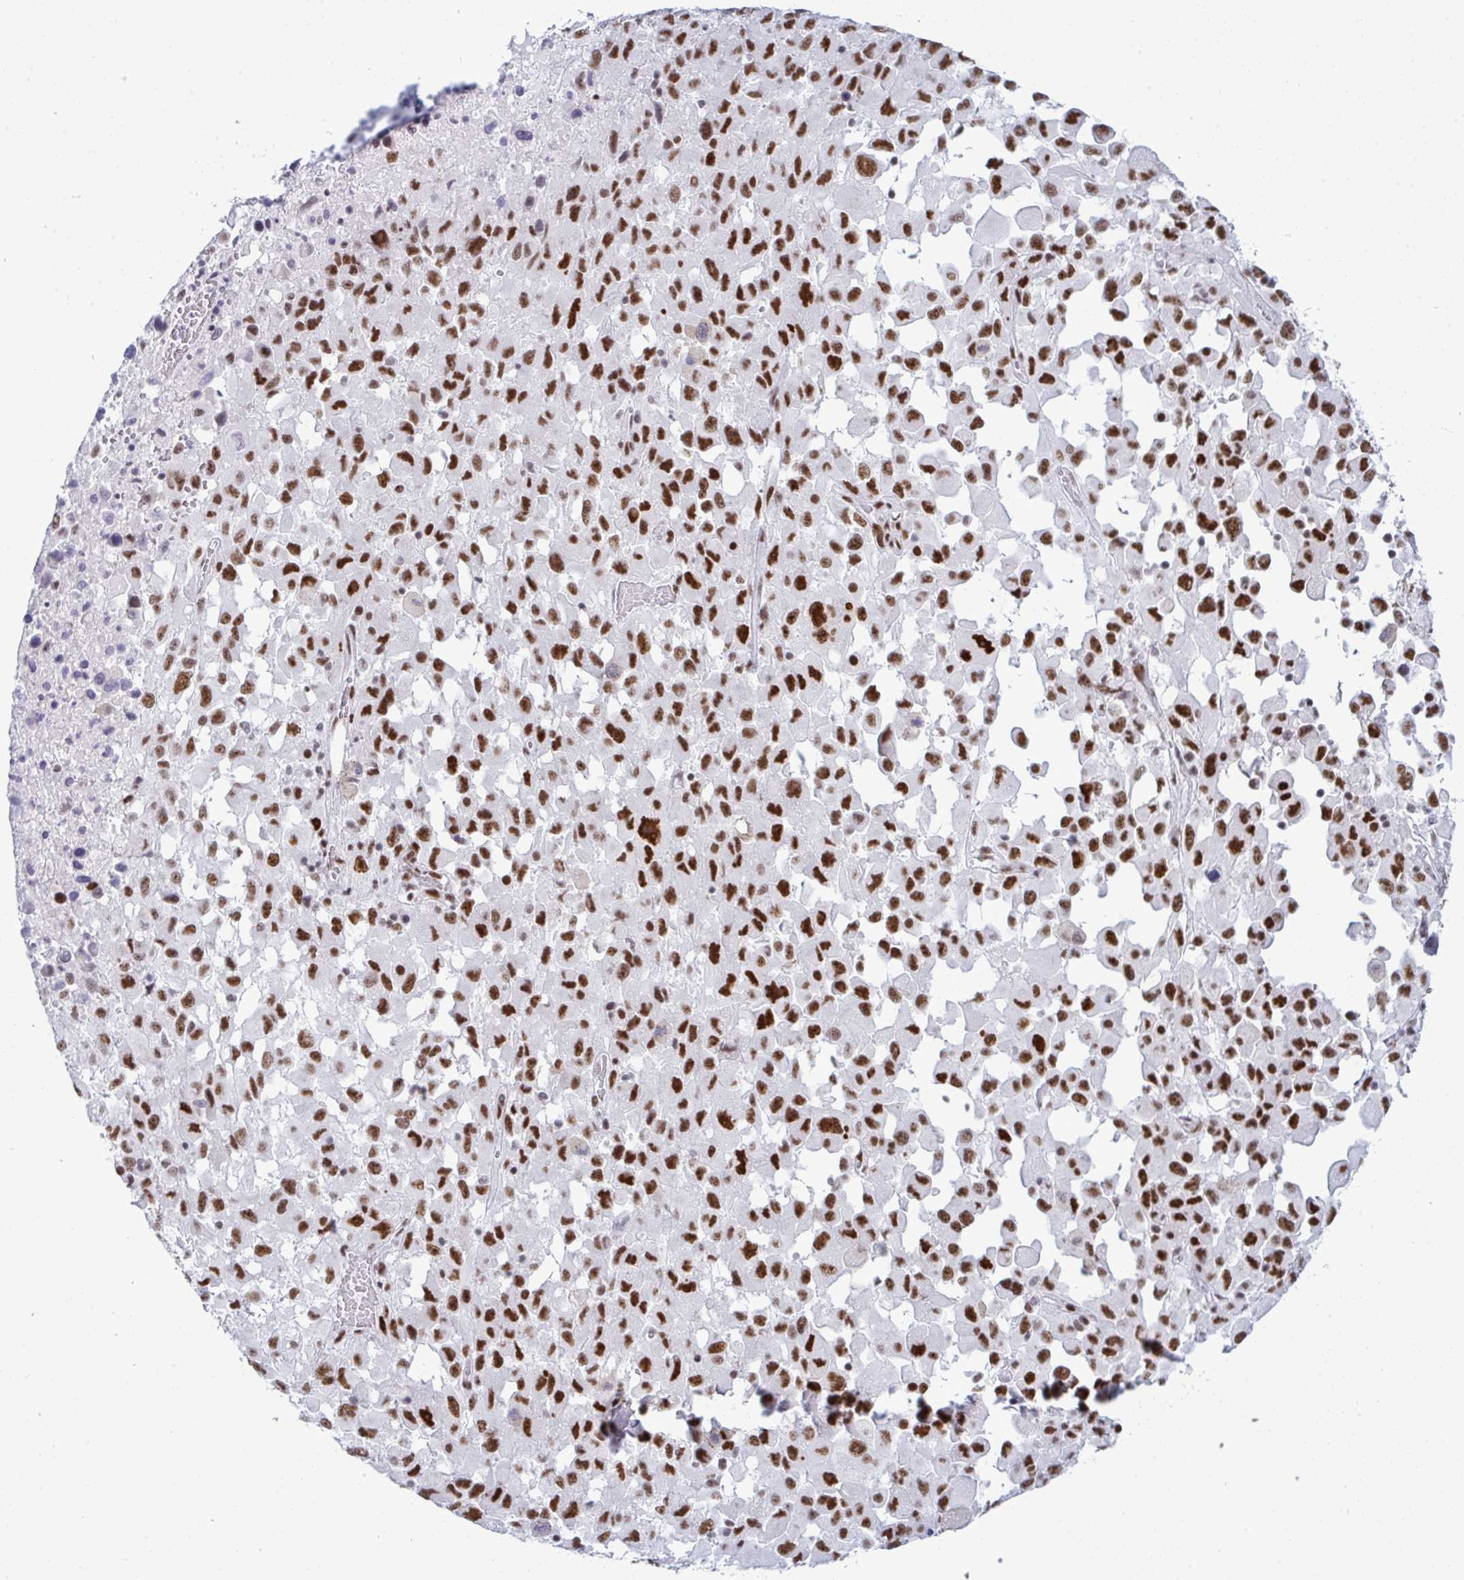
{"staining": {"intensity": "strong", "quantity": ">75%", "location": "nuclear"}, "tissue": "melanoma", "cell_type": "Tumor cells", "image_type": "cancer", "snomed": [{"axis": "morphology", "description": "Malignant melanoma, Metastatic site"}, {"axis": "topography", "description": "Soft tissue"}], "caption": "Protein staining reveals strong nuclear staining in approximately >75% of tumor cells in melanoma.", "gene": "PPP1R10", "patient": {"sex": "male", "age": 50}}